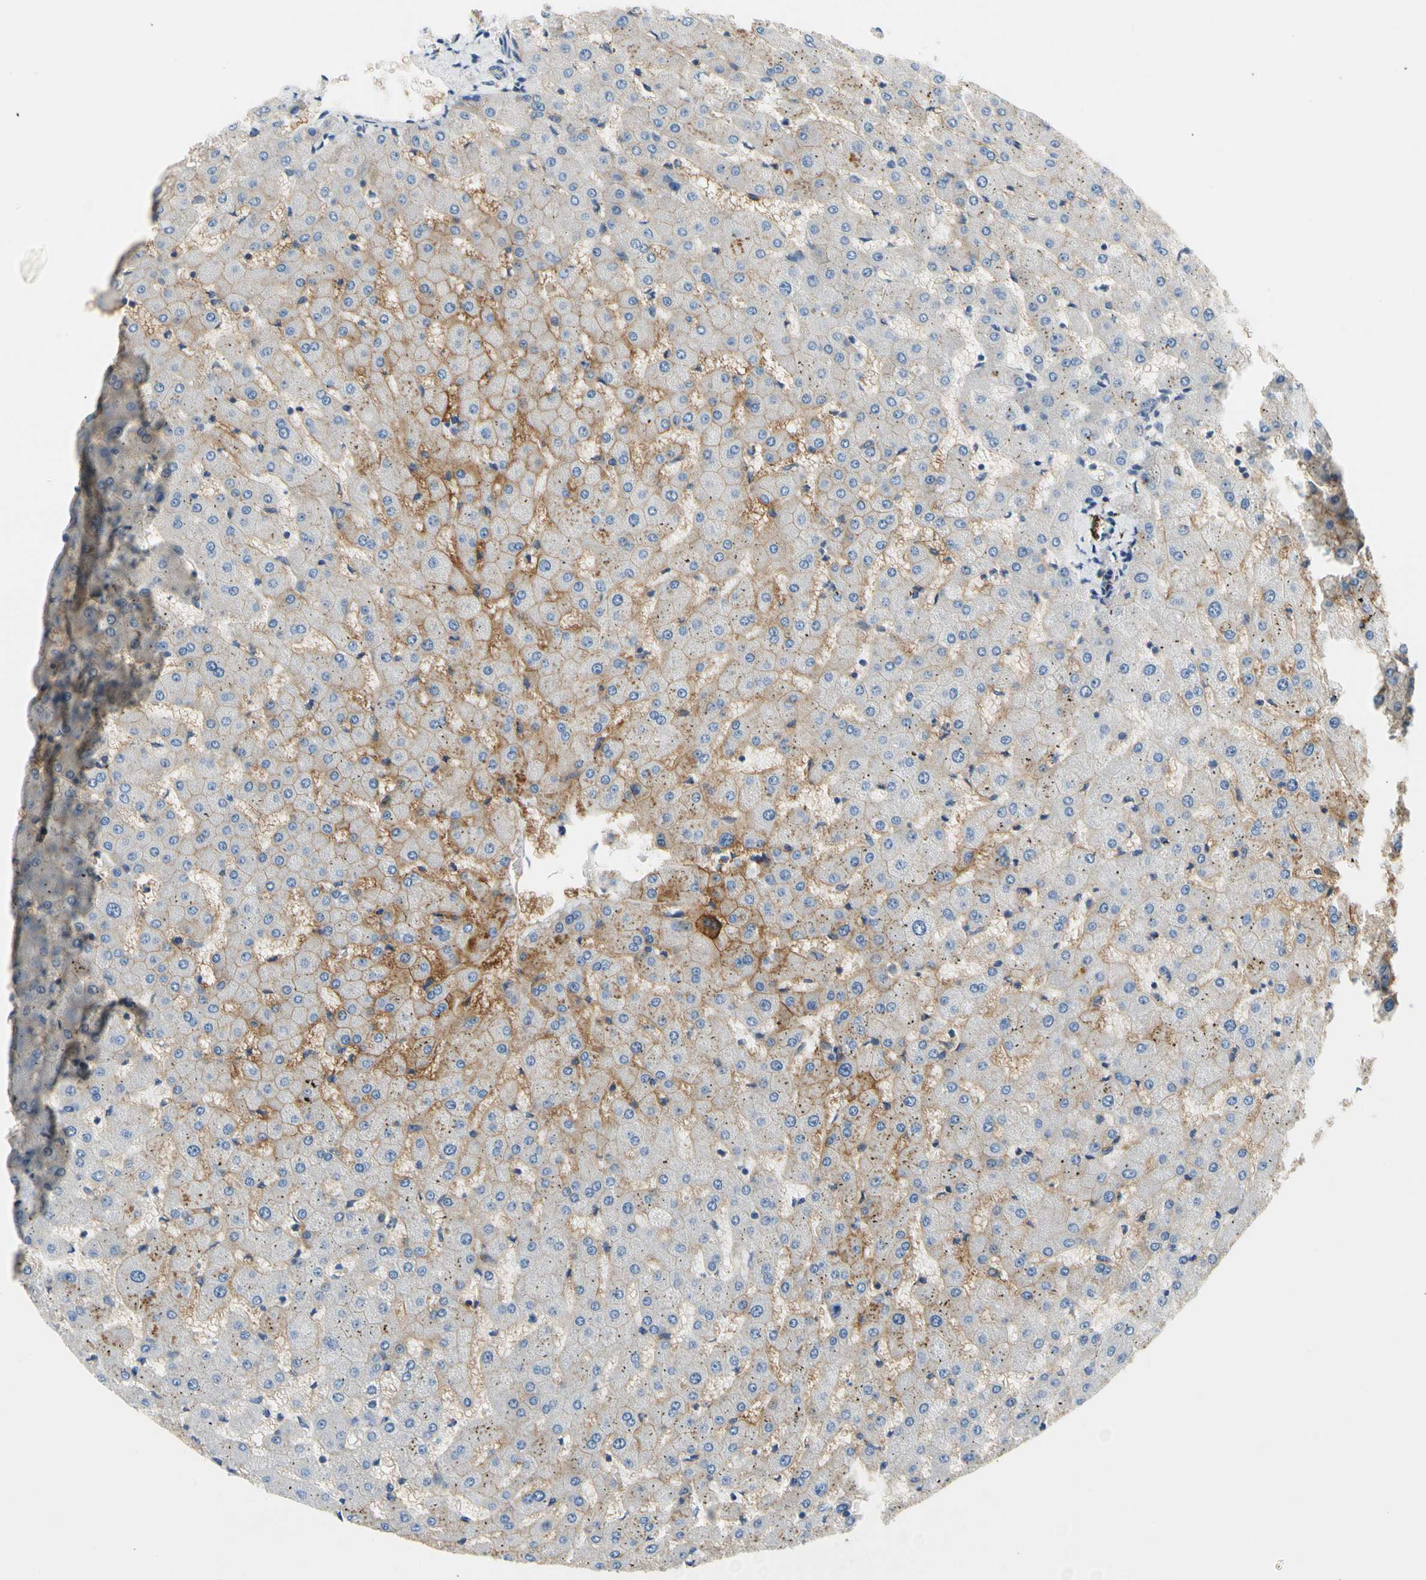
{"staining": {"intensity": "negative", "quantity": "none", "location": "none"}, "tissue": "liver", "cell_type": "Cholangiocytes", "image_type": "normal", "snomed": [{"axis": "morphology", "description": "Normal tissue, NOS"}, {"axis": "topography", "description": "Liver"}], "caption": "An image of liver stained for a protein reveals no brown staining in cholangiocytes.", "gene": "CA14", "patient": {"sex": "female", "age": 63}}